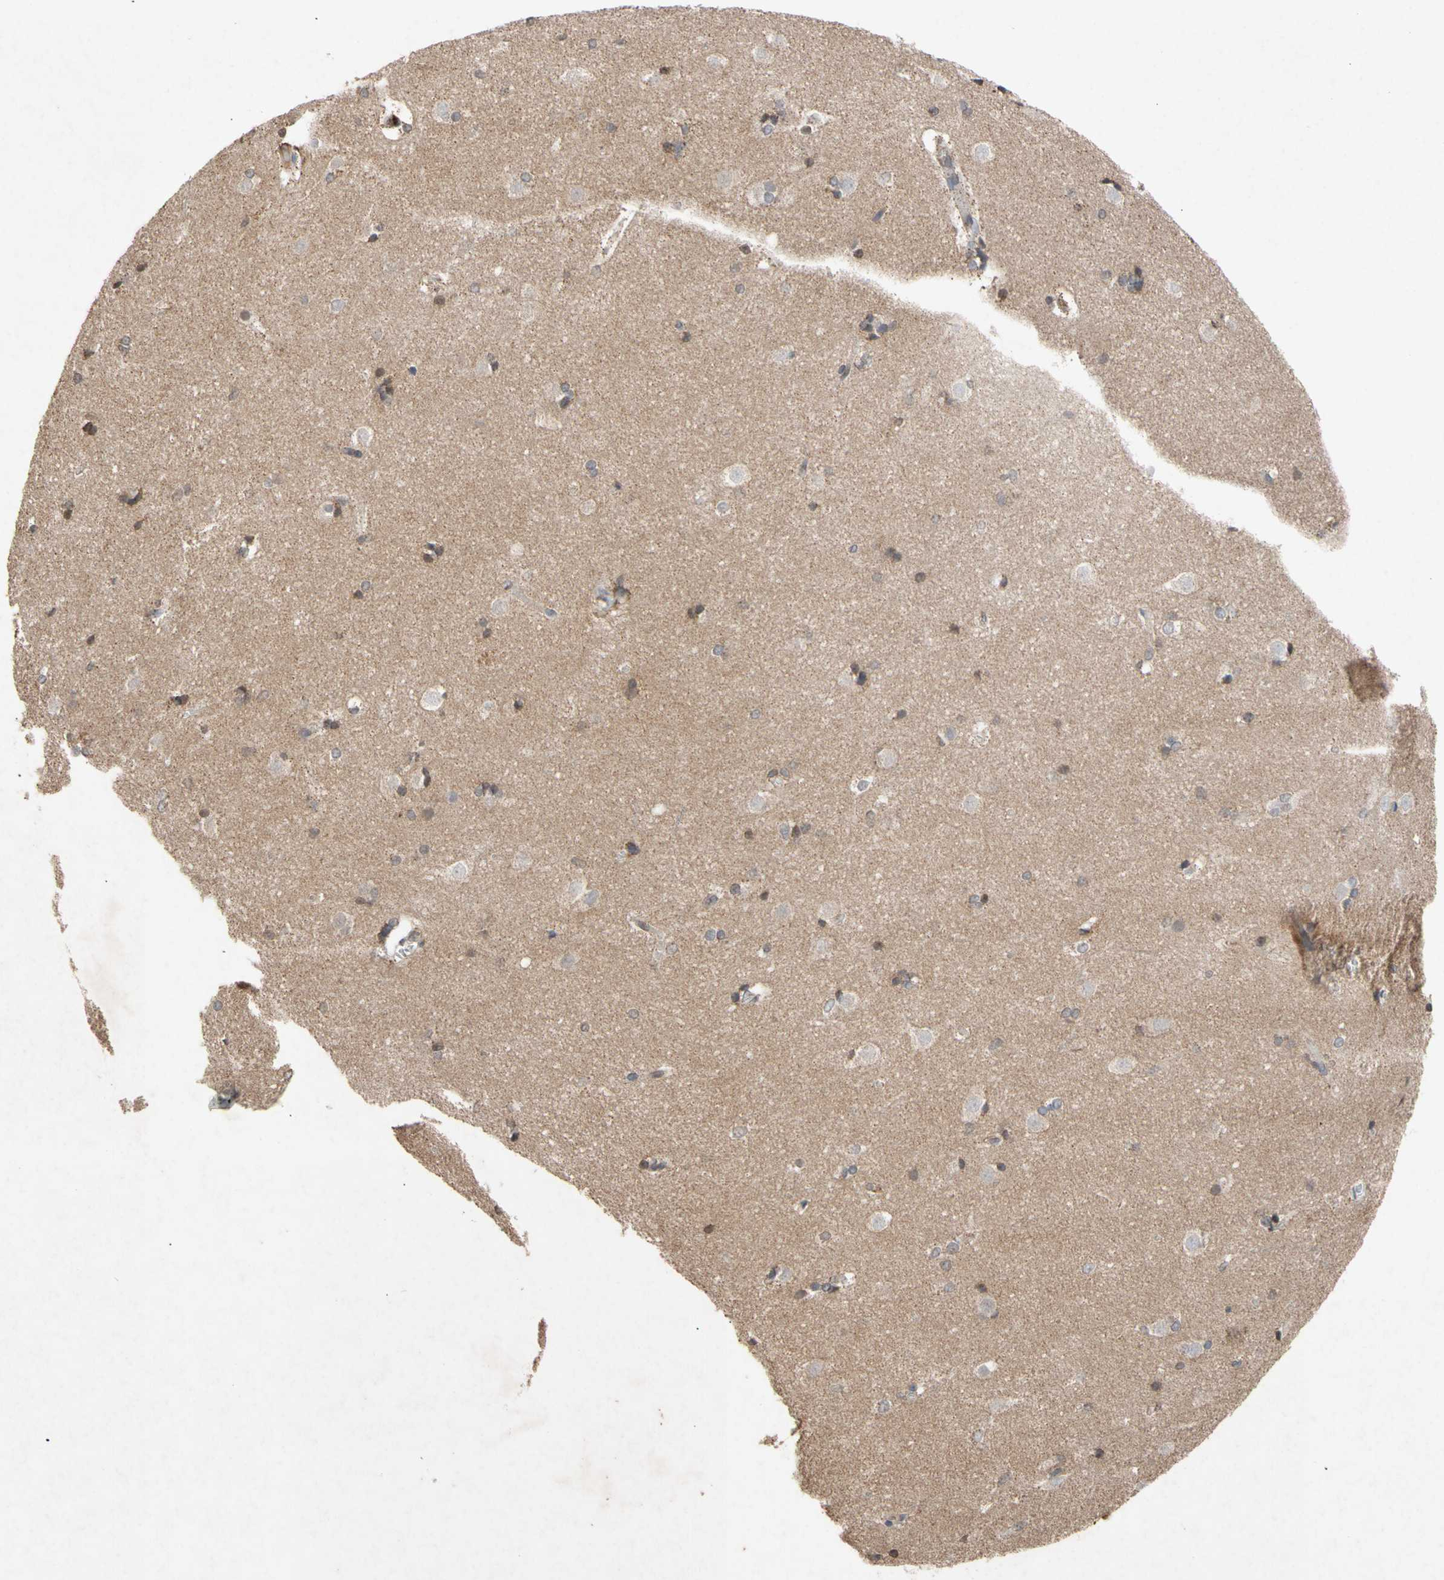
{"staining": {"intensity": "moderate", "quantity": "25%-75%", "location": "cytoplasmic/membranous"}, "tissue": "caudate", "cell_type": "Glial cells", "image_type": "normal", "snomed": [{"axis": "morphology", "description": "Normal tissue, NOS"}, {"axis": "topography", "description": "Lateral ventricle wall"}], "caption": "Immunohistochemistry (IHC) image of benign caudate stained for a protein (brown), which reveals medium levels of moderate cytoplasmic/membranous expression in approximately 25%-75% of glial cells.", "gene": "NECTIN3", "patient": {"sex": "female", "age": 19}}